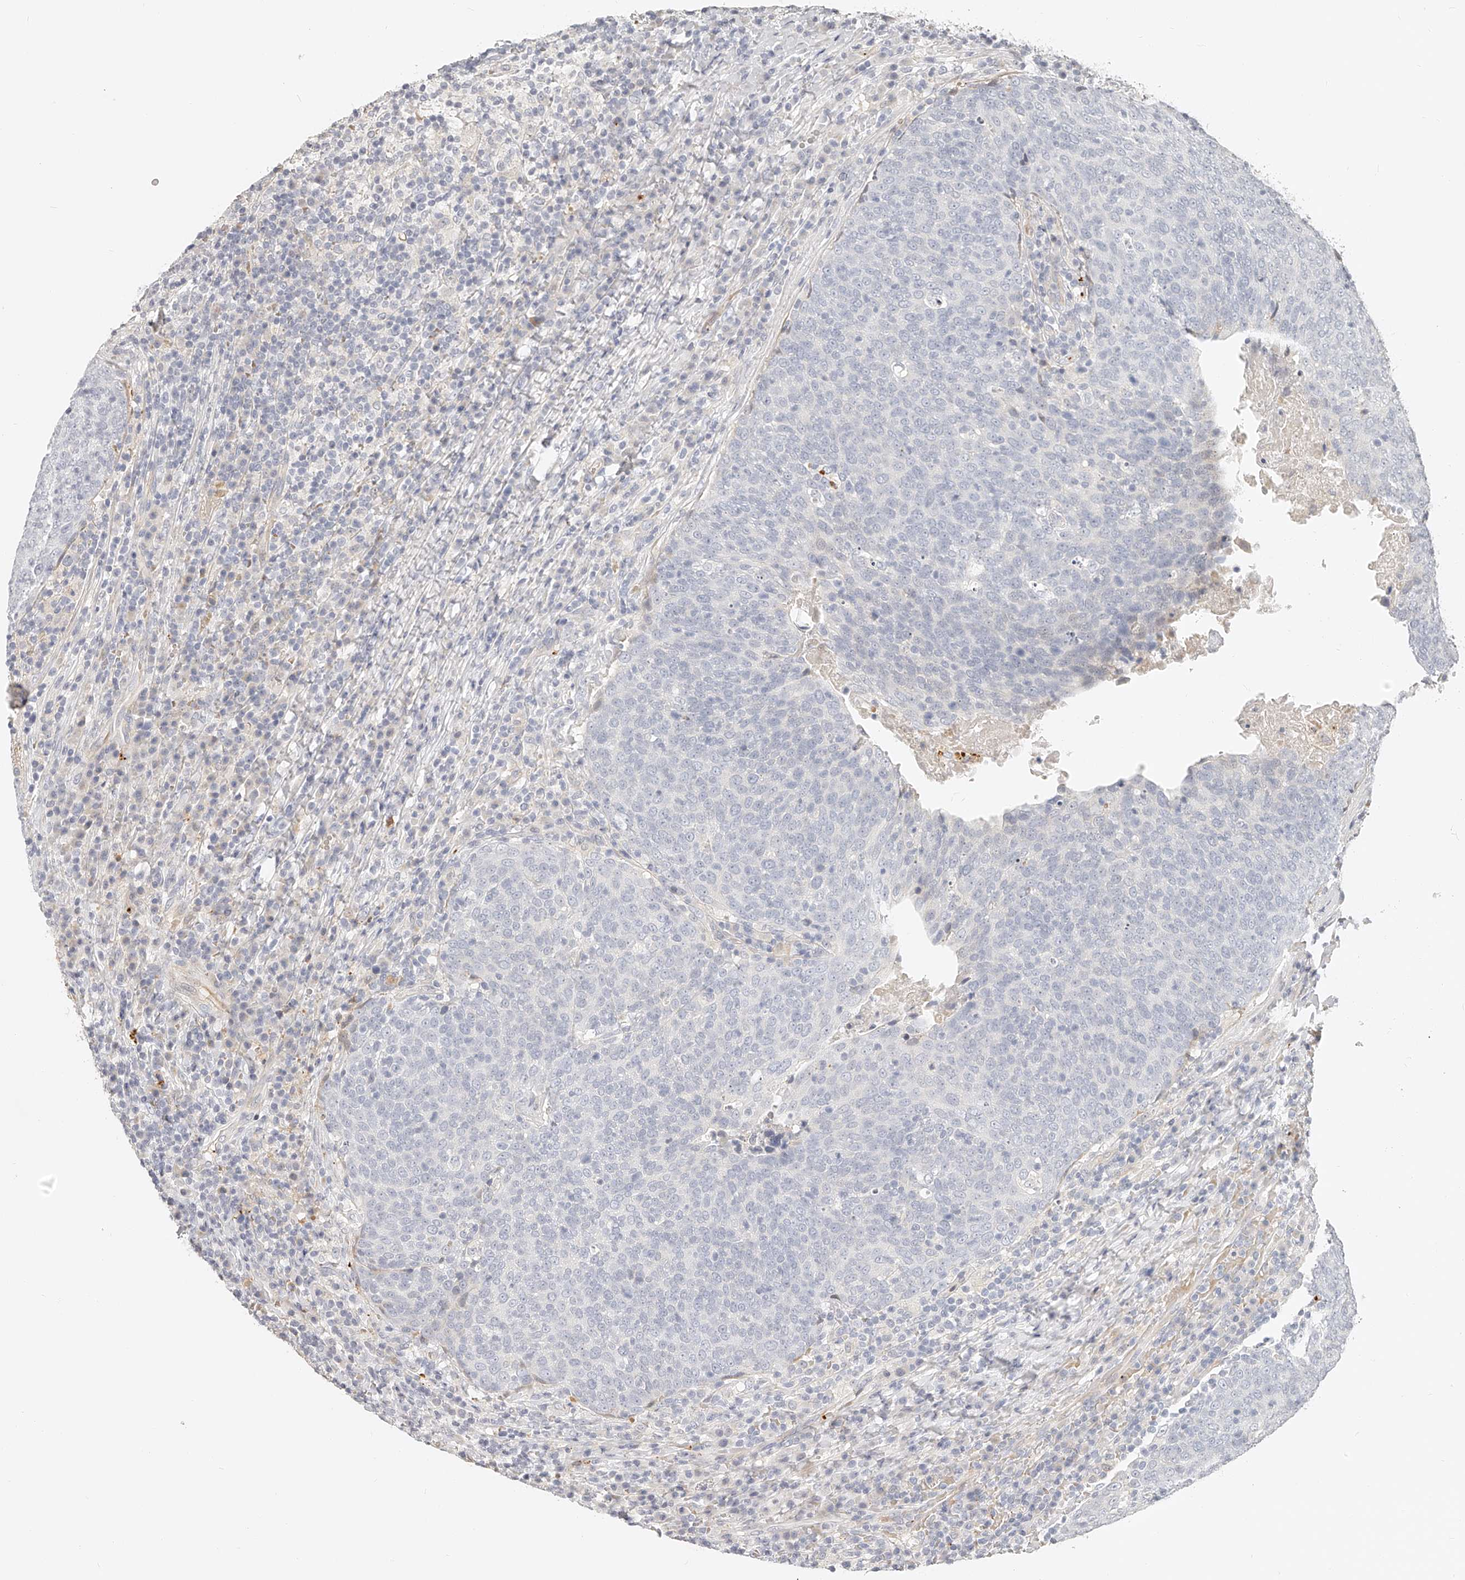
{"staining": {"intensity": "negative", "quantity": "none", "location": "none"}, "tissue": "head and neck cancer", "cell_type": "Tumor cells", "image_type": "cancer", "snomed": [{"axis": "morphology", "description": "Squamous cell carcinoma, NOS"}, {"axis": "morphology", "description": "Squamous cell carcinoma, metastatic, NOS"}, {"axis": "topography", "description": "Lymph node"}, {"axis": "topography", "description": "Head-Neck"}], "caption": "Immunohistochemistry (IHC) image of human head and neck cancer (squamous cell carcinoma) stained for a protein (brown), which reveals no positivity in tumor cells.", "gene": "ITGB3", "patient": {"sex": "male", "age": 62}}